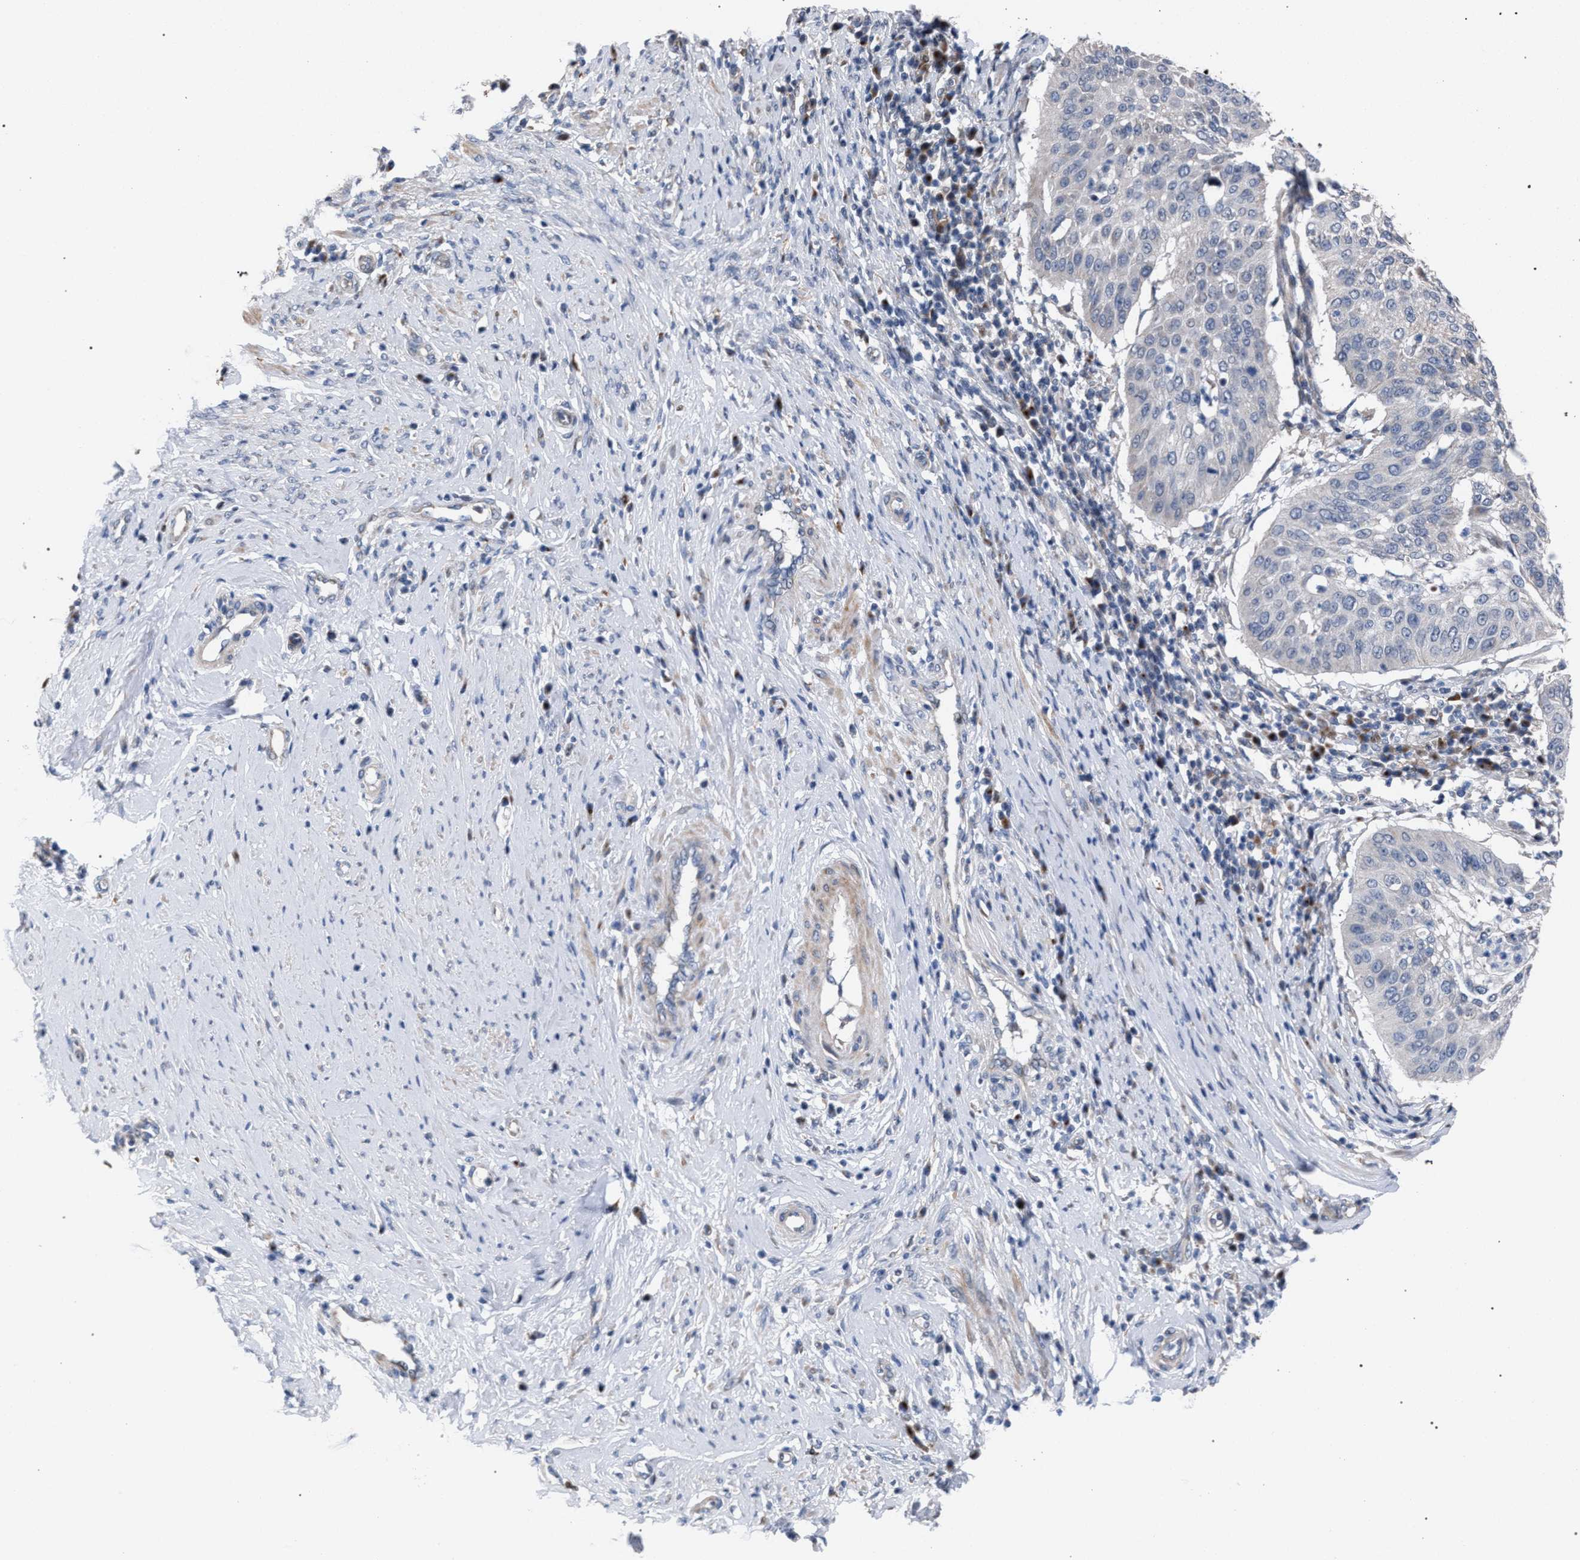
{"staining": {"intensity": "negative", "quantity": "none", "location": "none"}, "tissue": "cervical cancer", "cell_type": "Tumor cells", "image_type": "cancer", "snomed": [{"axis": "morphology", "description": "Normal tissue, NOS"}, {"axis": "morphology", "description": "Squamous cell carcinoma, NOS"}, {"axis": "topography", "description": "Cervix"}], "caption": "An immunohistochemistry photomicrograph of cervical cancer (squamous cell carcinoma) is shown. There is no staining in tumor cells of cervical cancer (squamous cell carcinoma). (DAB (3,3'-diaminobenzidine) immunohistochemistry (IHC) visualized using brightfield microscopy, high magnification).", "gene": "RNF135", "patient": {"sex": "female", "age": 39}}